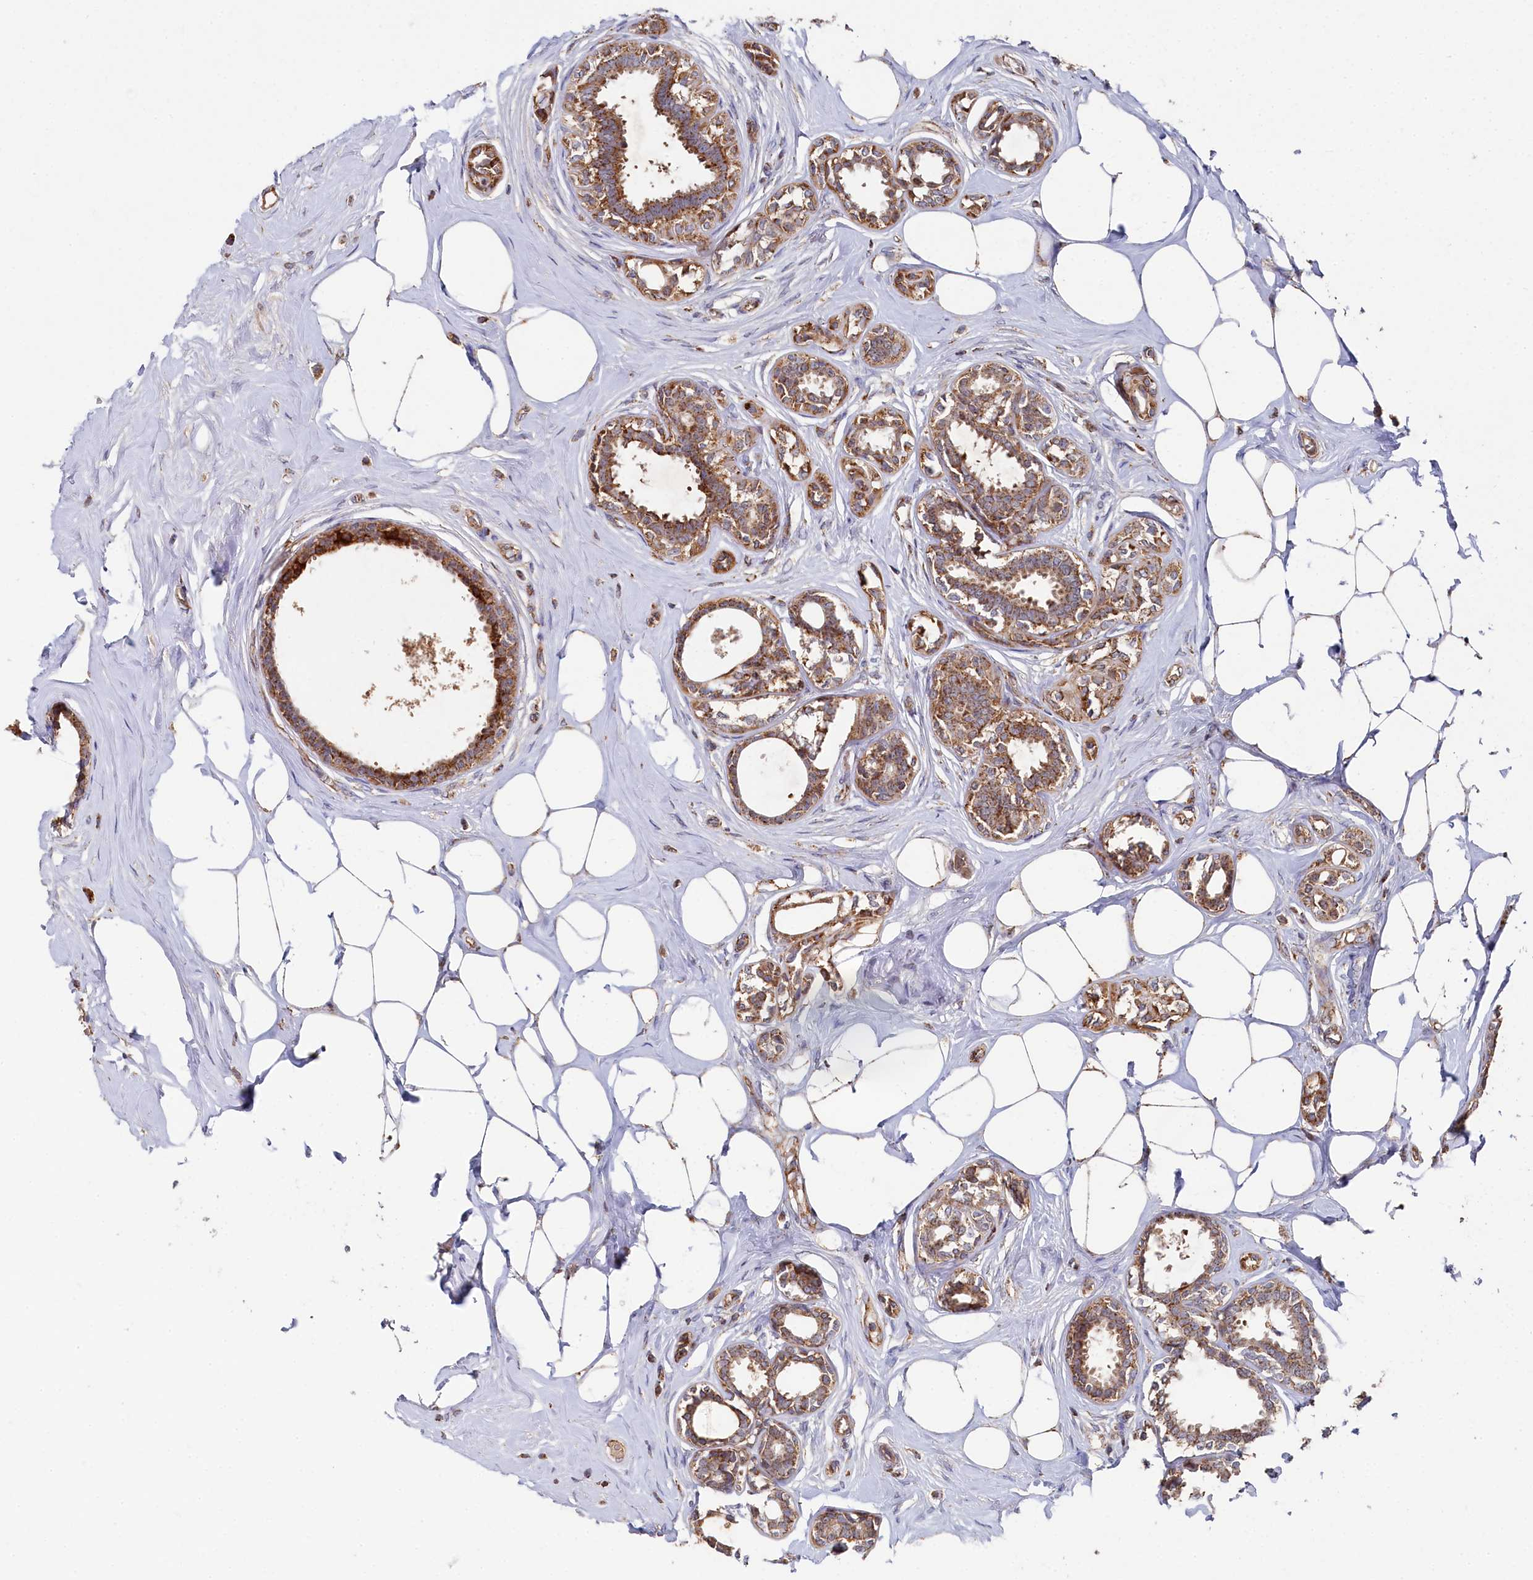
{"staining": {"intensity": "moderate", "quantity": ">75%", "location": "cytoplasmic/membranous"}, "tissue": "breast cancer", "cell_type": "Tumor cells", "image_type": "cancer", "snomed": [{"axis": "morphology", "description": "Lobular carcinoma"}, {"axis": "topography", "description": "Breast"}], "caption": "A high-resolution image shows IHC staining of lobular carcinoma (breast), which exhibits moderate cytoplasmic/membranous positivity in approximately >75% of tumor cells. Using DAB (brown) and hematoxylin (blue) stains, captured at high magnification using brightfield microscopy.", "gene": "HAUS2", "patient": {"sex": "female", "age": 51}}